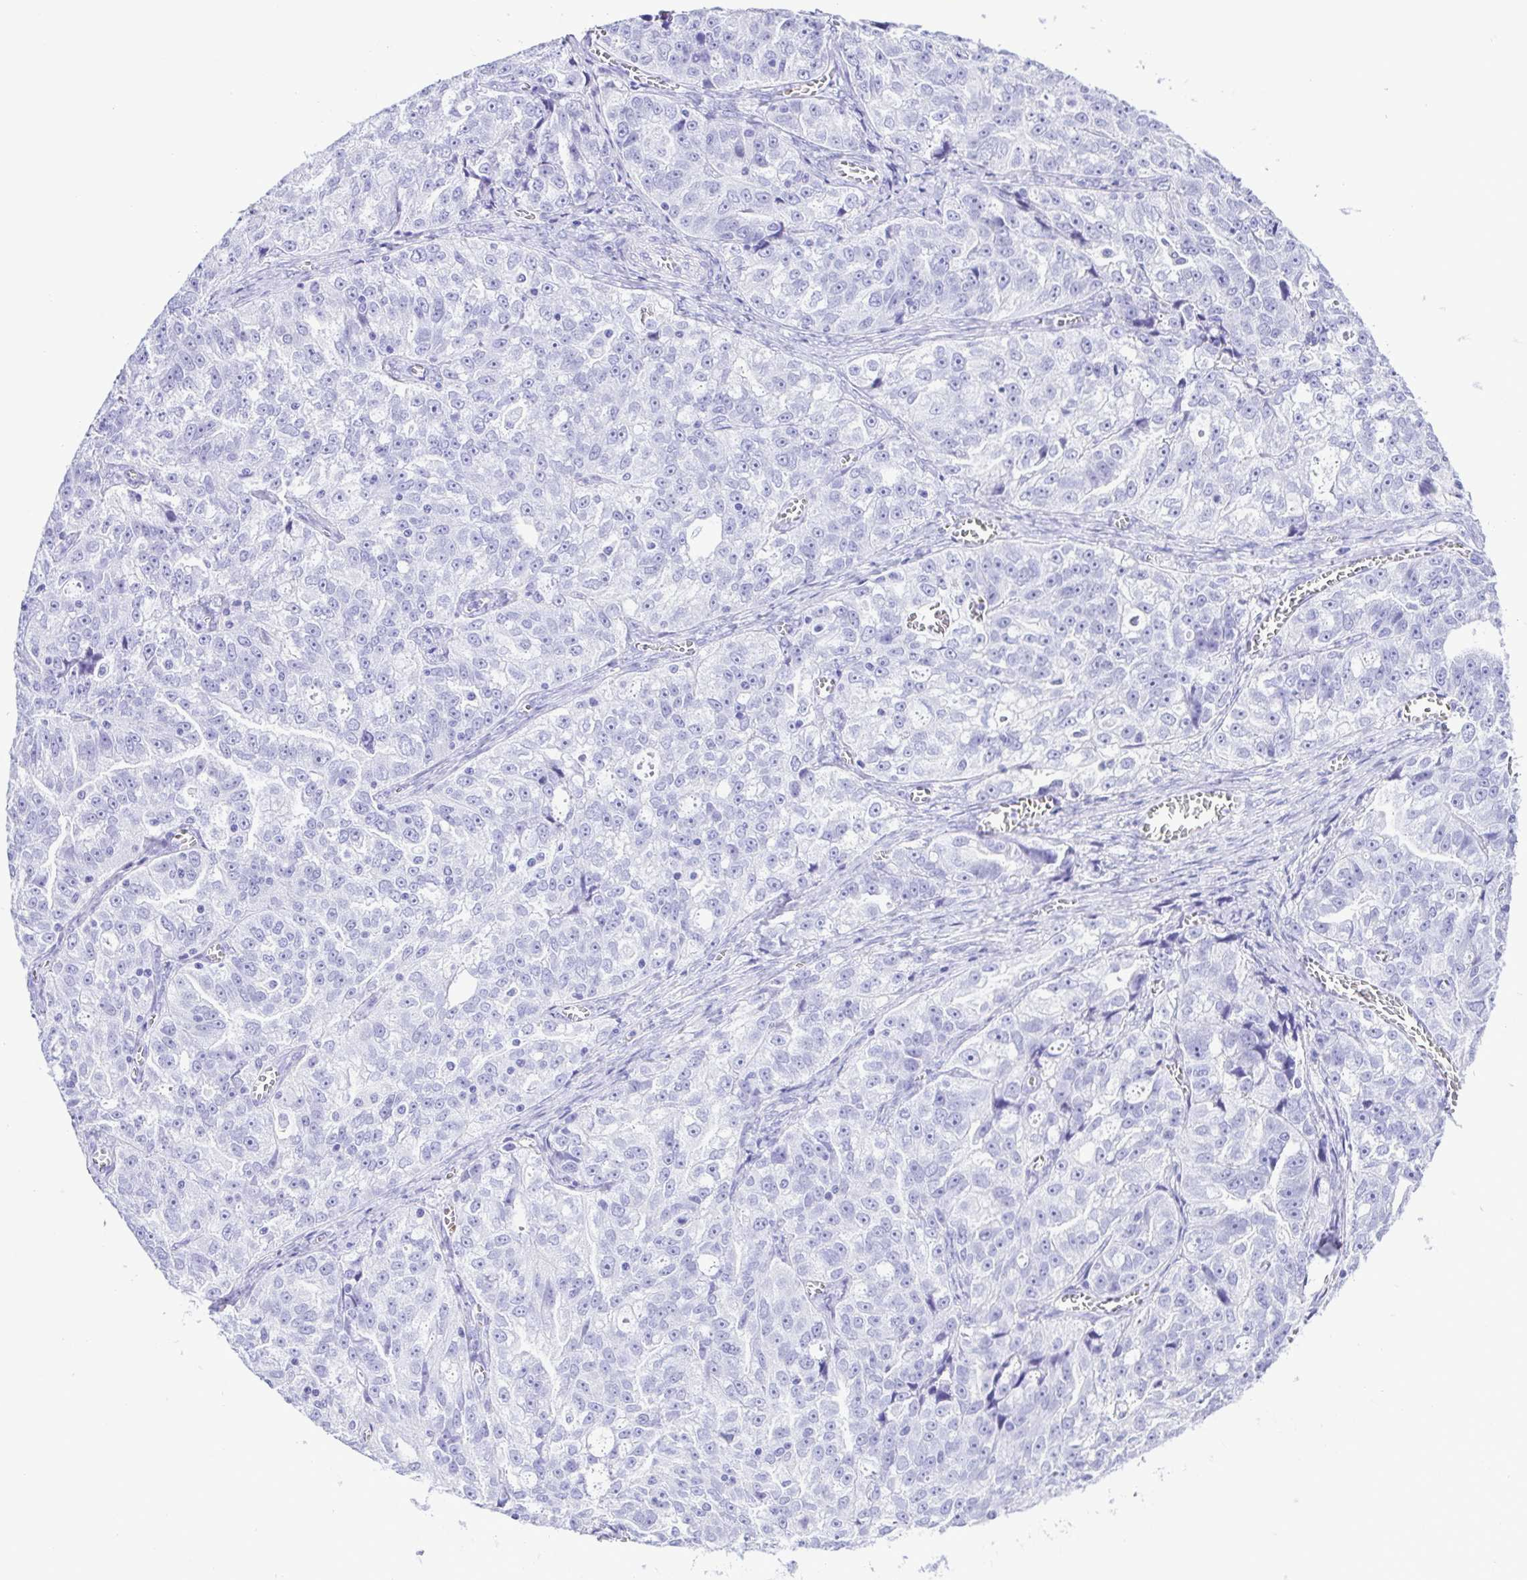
{"staining": {"intensity": "negative", "quantity": "none", "location": "none"}, "tissue": "ovarian cancer", "cell_type": "Tumor cells", "image_type": "cancer", "snomed": [{"axis": "morphology", "description": "Cystadenocarcinoma, serous, NOS"}, {"axis": "topography", "description": "Ovary"}], "caption": "There is no significant expression in tumor cells of ovarian serous cystadenocarcinoma.", "gene": "SYT1", "patient": {"sex": "female", "age": 51}}